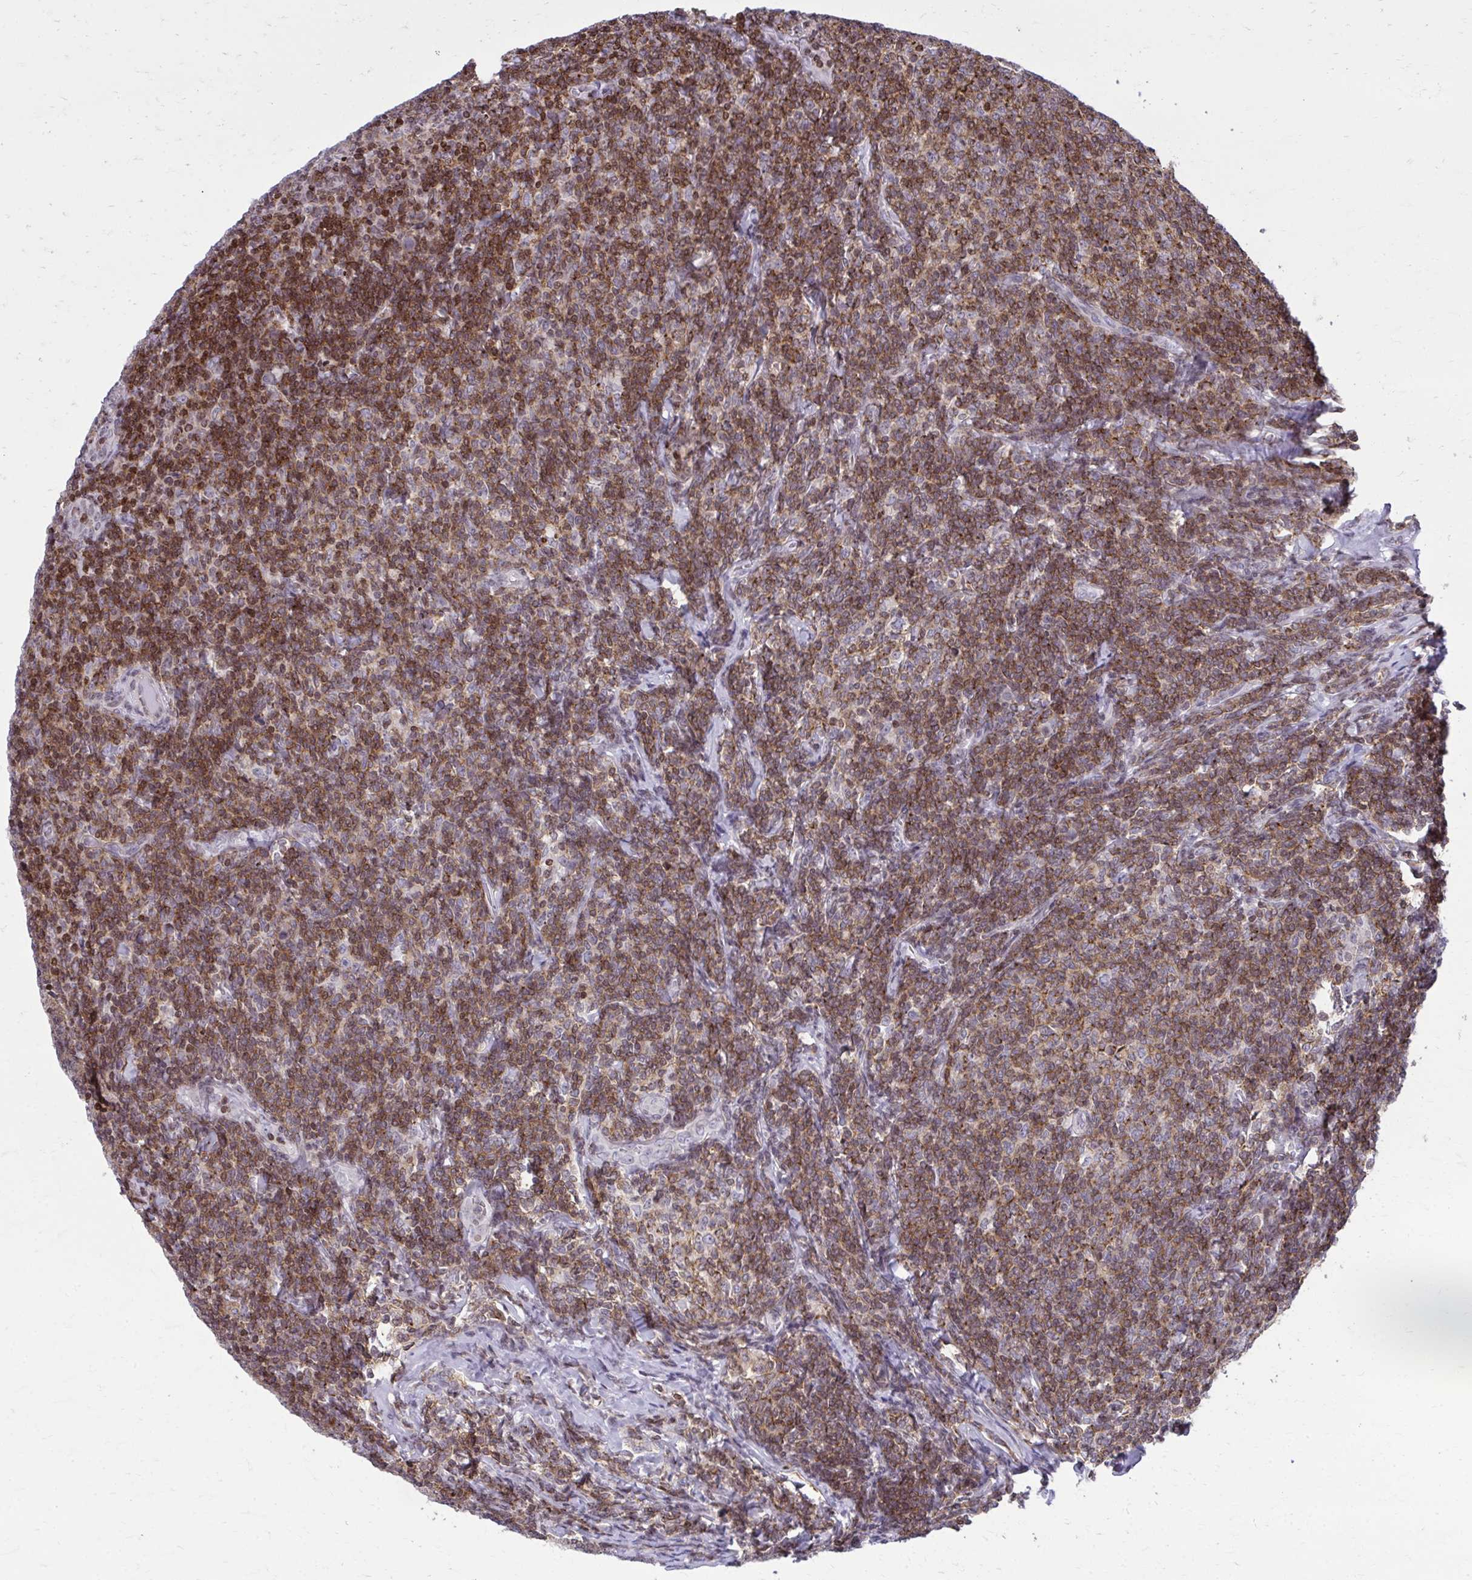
{"staining": {"intensity": "moderate", "quantity": ">75%", "location": "nuclear"}, "tissue": "lymphoma", "cell_type": "Tumor cells", "image_type": "cancer", "snomed": [{"axis": "morphology", "description": "Malignant lymphoma, non-Hodgkin's type, Low grade"}, {"axis": "topography", "description": "Lymph node"}], "caption": "Lymphoma stained for a protein (brown) reveals moderate nuclear positive staining in about >75% of tumor cells.", "gene": "AP5M1", "patient": {"sex": "male", "age": 52}}